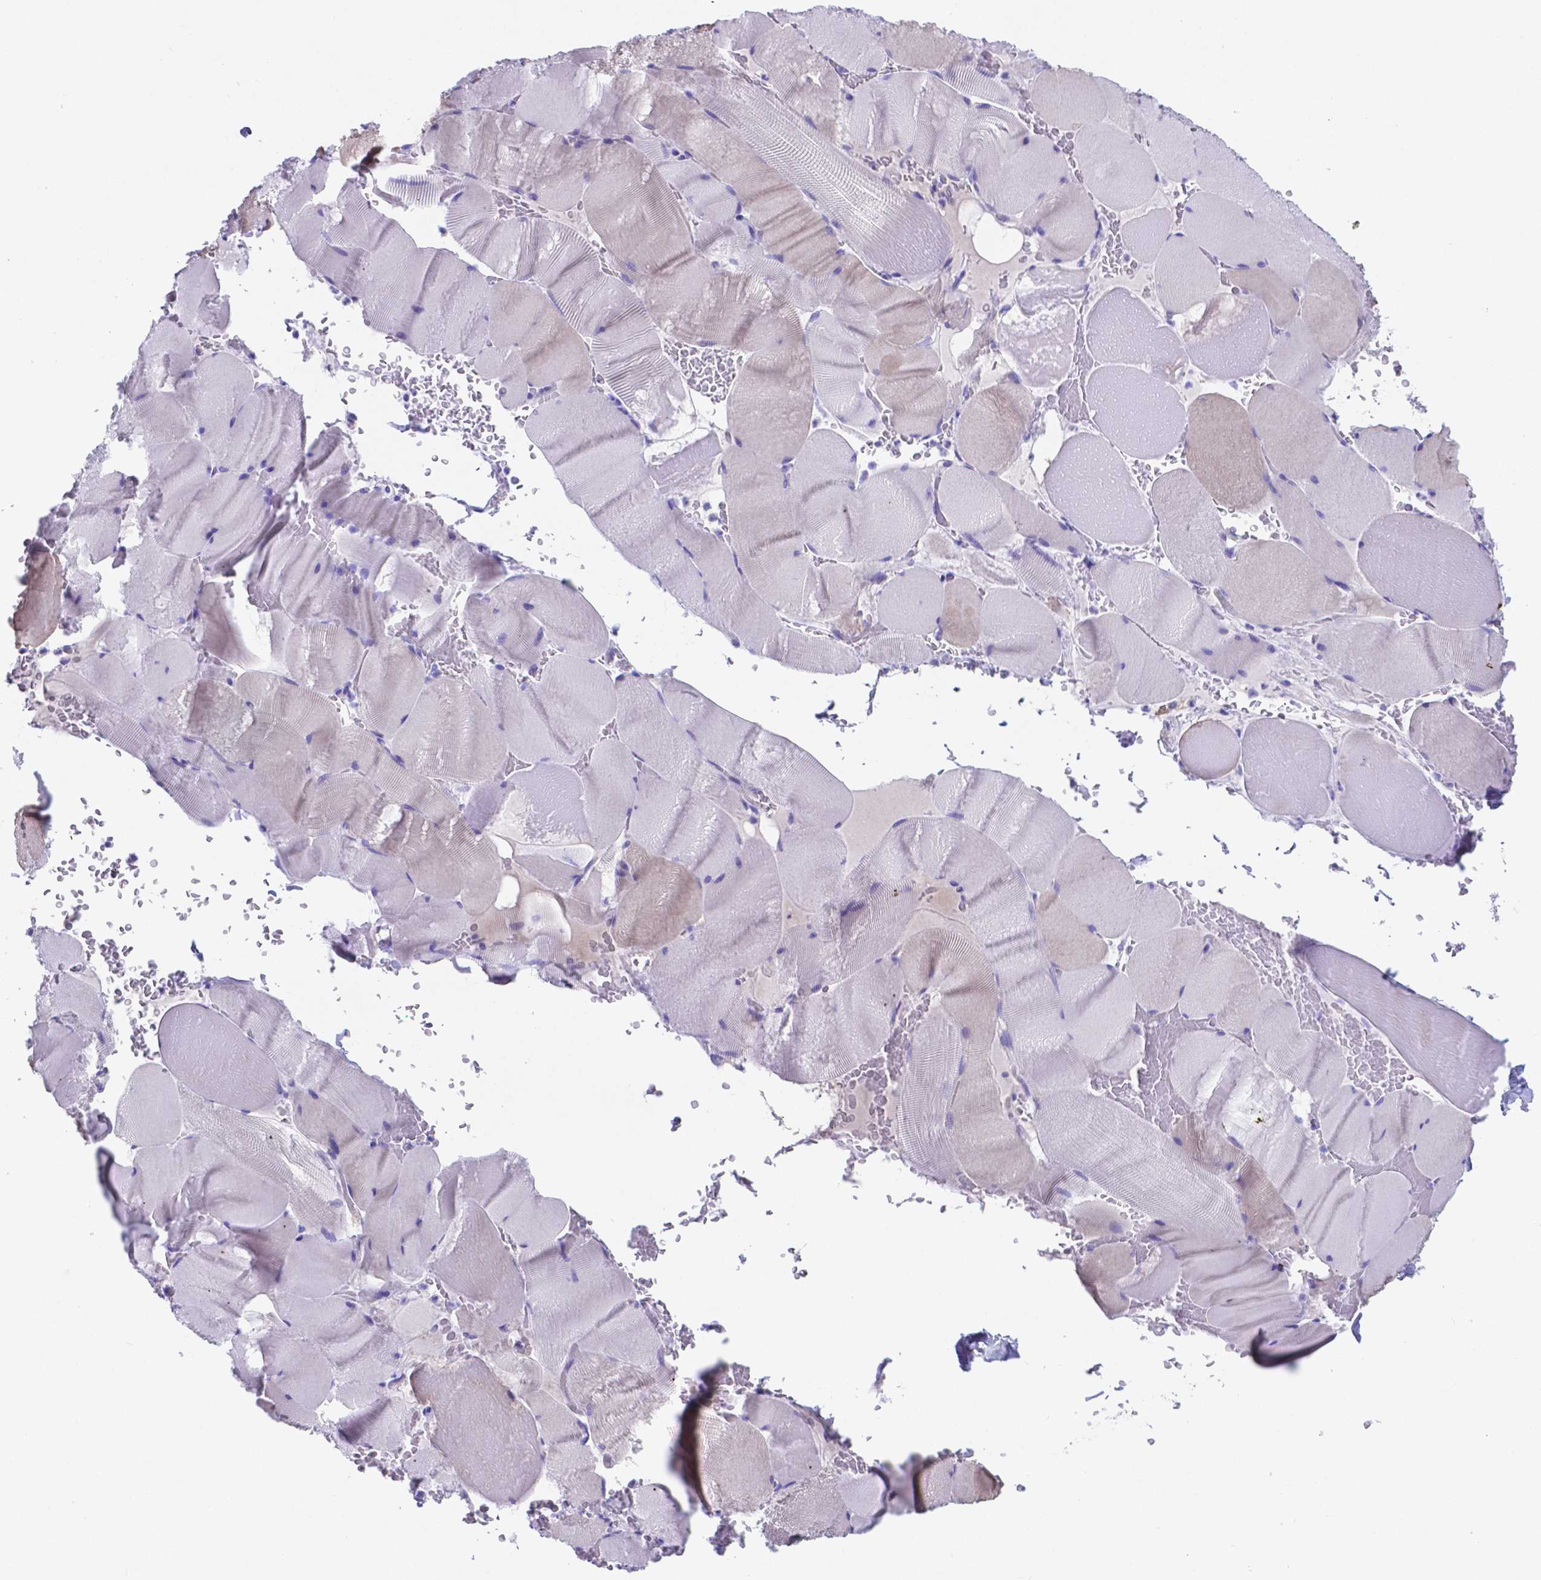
{"staining": {"intensity": "weak", "quantity": "<25%", "location": "cytoplasmic/membranous"}, "tissue": "skeletal muscle", "cell_type": "Myocytes", "image_type": "normal", "snomed": [{"axis": "morphology", "description": "Normal tissue, NOS"}, {"axis": "topography", "description": "Skeletal muscle"}], "caption": "A high-resolution histopathology image shows IHC staining of benign skeletal muscle, which demonstrates no significant expression in myocytes.", "gene": "DNAAF8", "patient": {"sex": "male", "age": 56}}